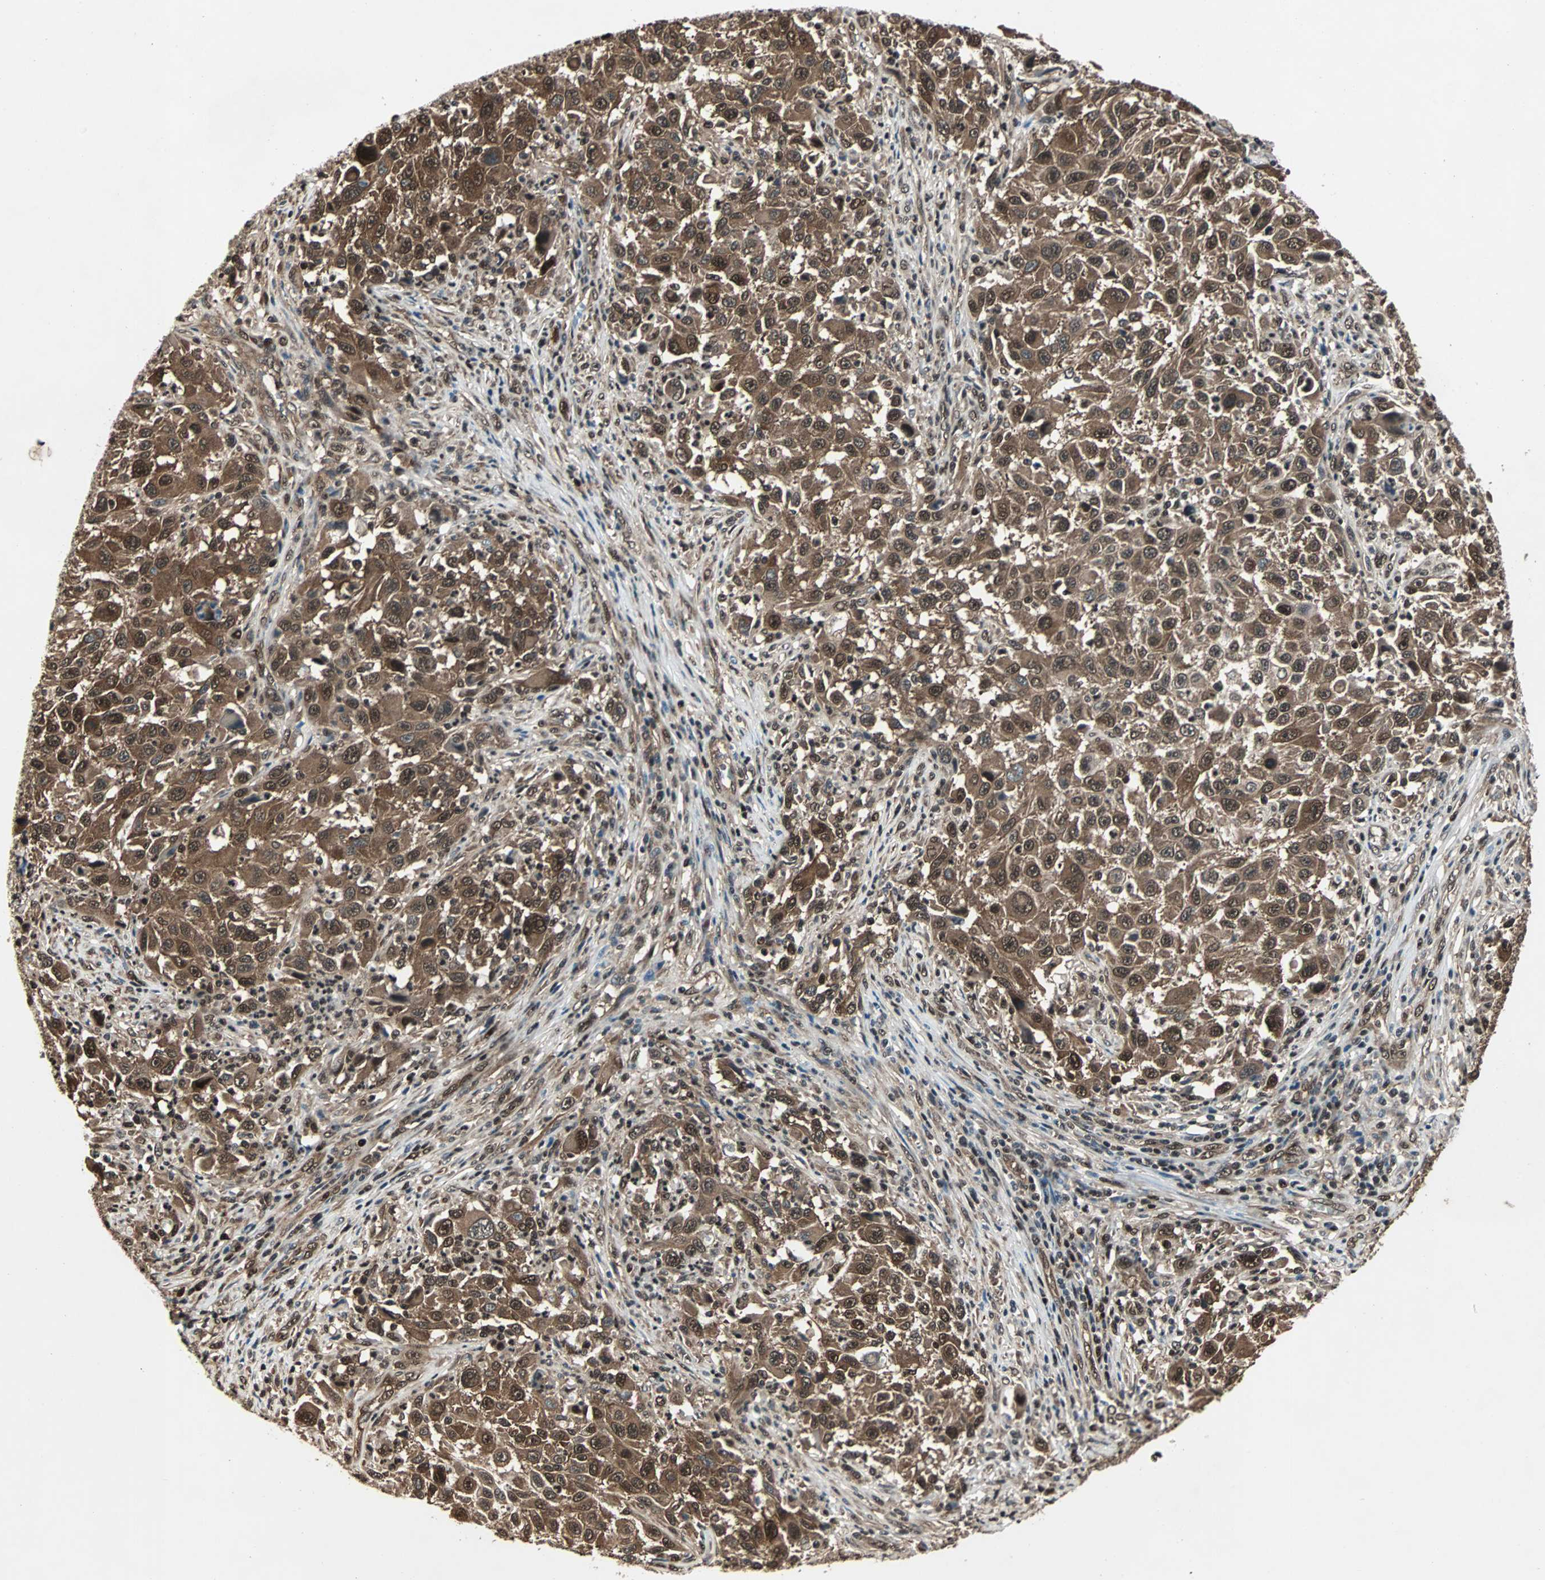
{"staining": {"intensity": "strong", "quantity": ">75%", "location": "cytoplasmic/membranous,nuclear"}, "tissue": "melanoma", "cell_type": "Tumor cells", "image_type": "cancer", "snomed": [{"axis": "morphology", "description": "Malignant melanoma, Metastatic site"}, {"axis": "topography", "description": "Lymph node"}], "caption": "Immunohistochemical staining of melanoma displays strong cytoplasmic/membranous and nuclear protein positivity in approximately >75% of tumor cells.", "gene": "ACLY", "patient": {"sex": "male", "age": 61}}